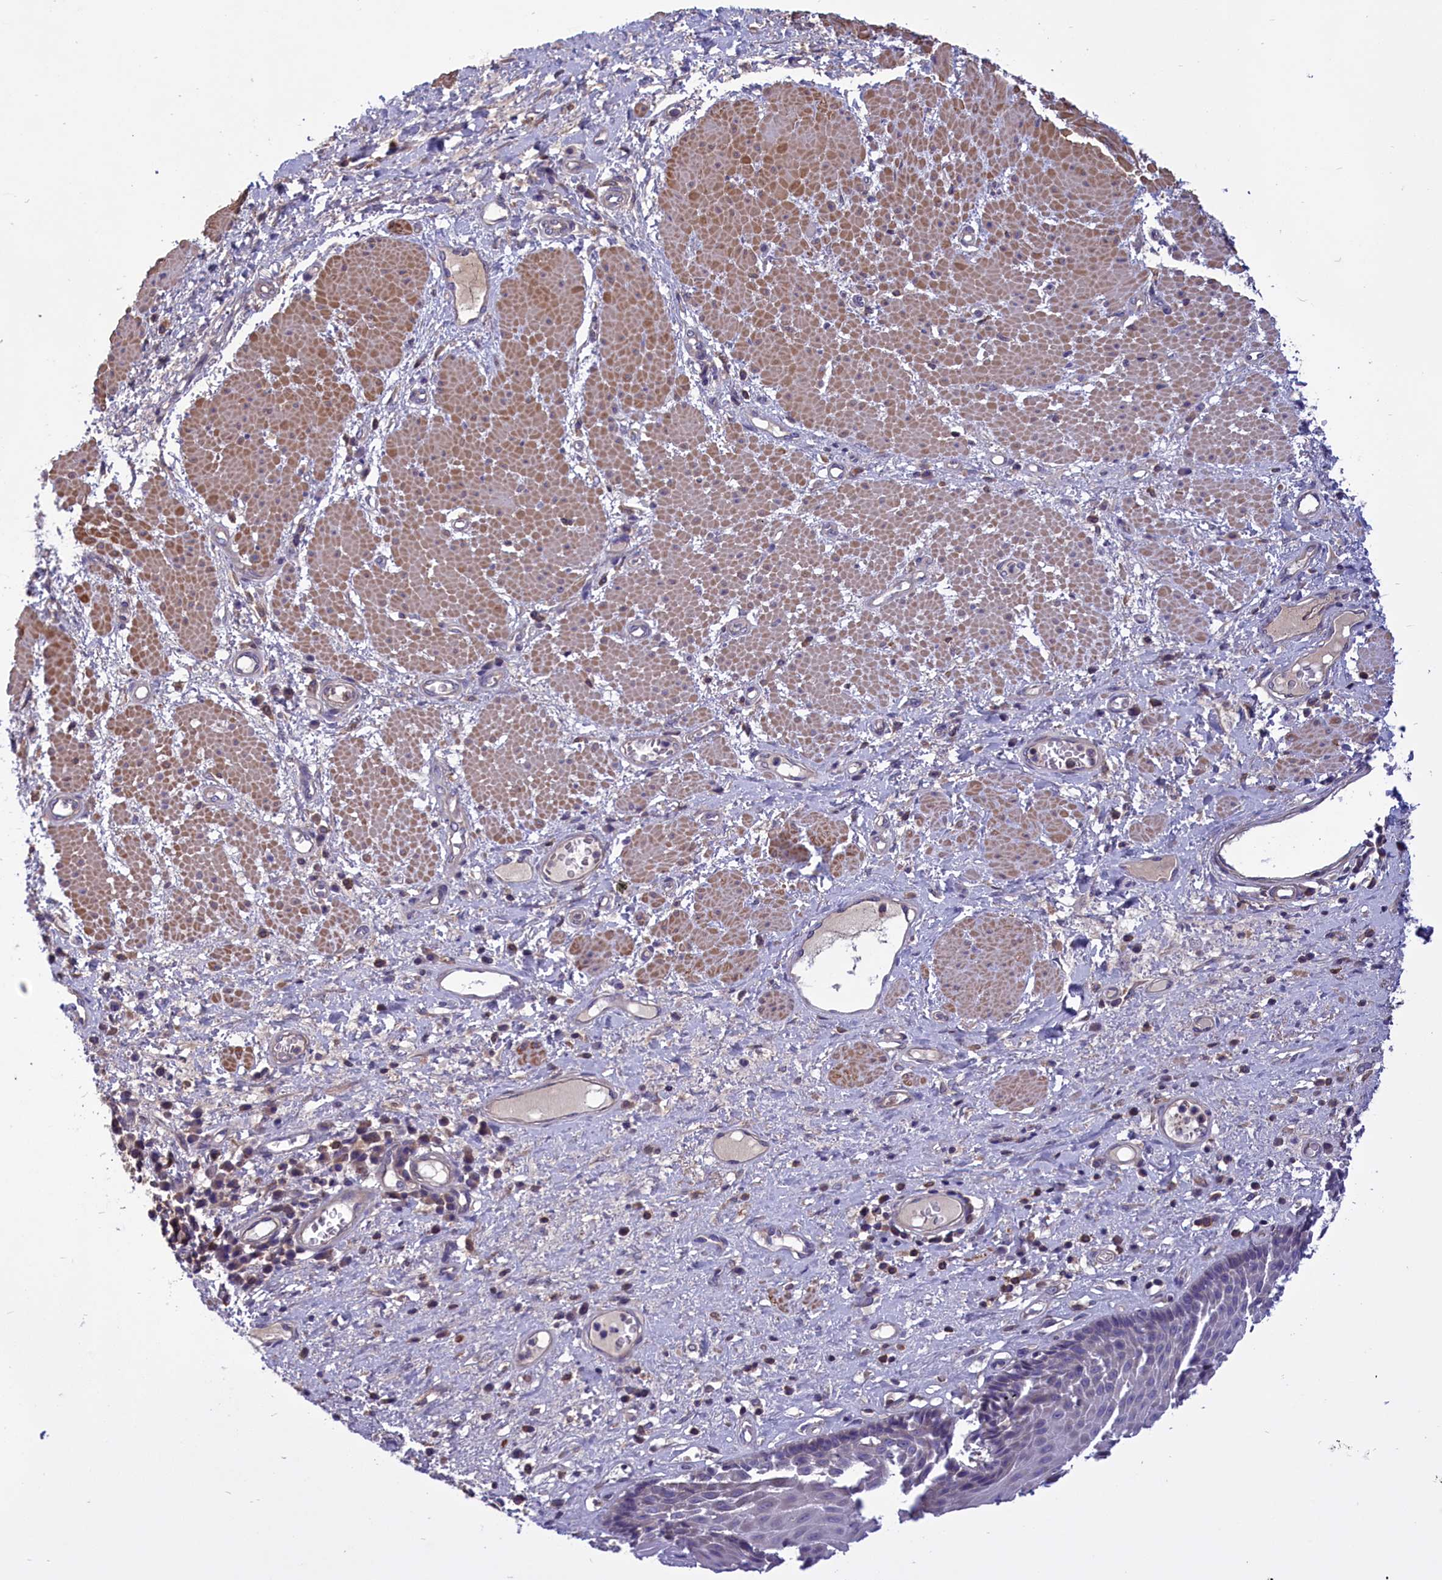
{"staining": {"intensity": "negative", "quantity": "none", "location": "none"}, "tissue": "esophagus", "cell_type": "Squamous epithelial cells", "image_type": "normal", "snomed": [{"axis": "morphology", "description": "Normal tissue, NOS"}, {"axis": "morphology", "description": "Adenocarcinoma, NOS"}, {"axis": "topography", "description": "Esophagus"}], "caption": "There is no significant expression in squamous epithelial cells of esophagus. (Stains: DAB (3,3'-diaminobenzidine) IHC with hematoxylin counter stain, Microscopy: brightfield microscopy at high magnification).", "gene": "AMDHD2", "patient": {"sex": "male", "age": 62}}